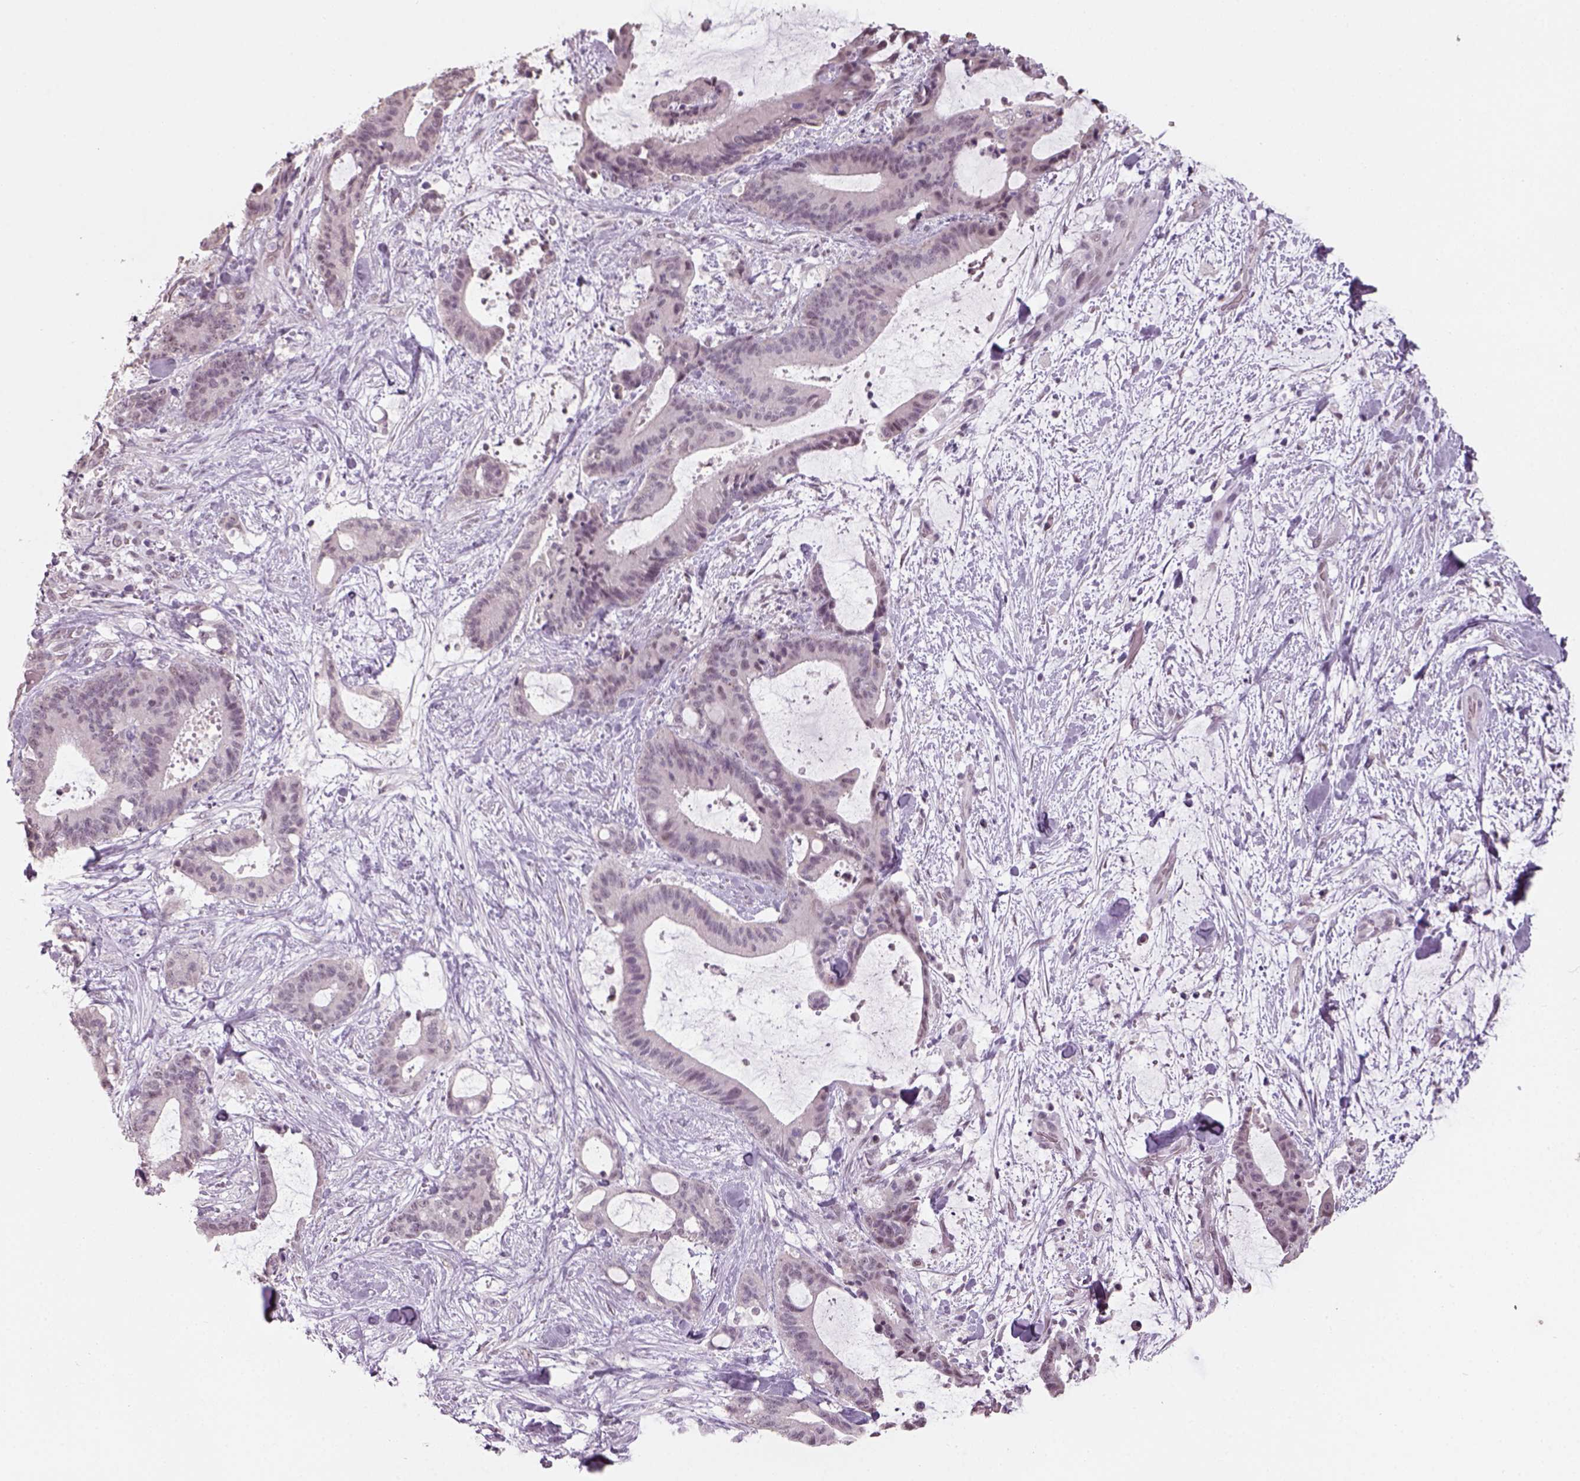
{"staining": {"intensity": "negative", "quantity": "none", "location": "none"}, "tissue": "liver cancer", "cell_type": "Tumor cells", "image_type": "cancer", "snomed": [{"axis": "morphology", "description": "Cholangiocarcinoma"}, {"axis": "topography", "description": "Liver"}], "caption": "IHC of human liver cancer (cholangiocarcinoma) displays no staining in tumor cells.", "gene": "NAT8", "patient": {"sex": "female", "age": 73}}